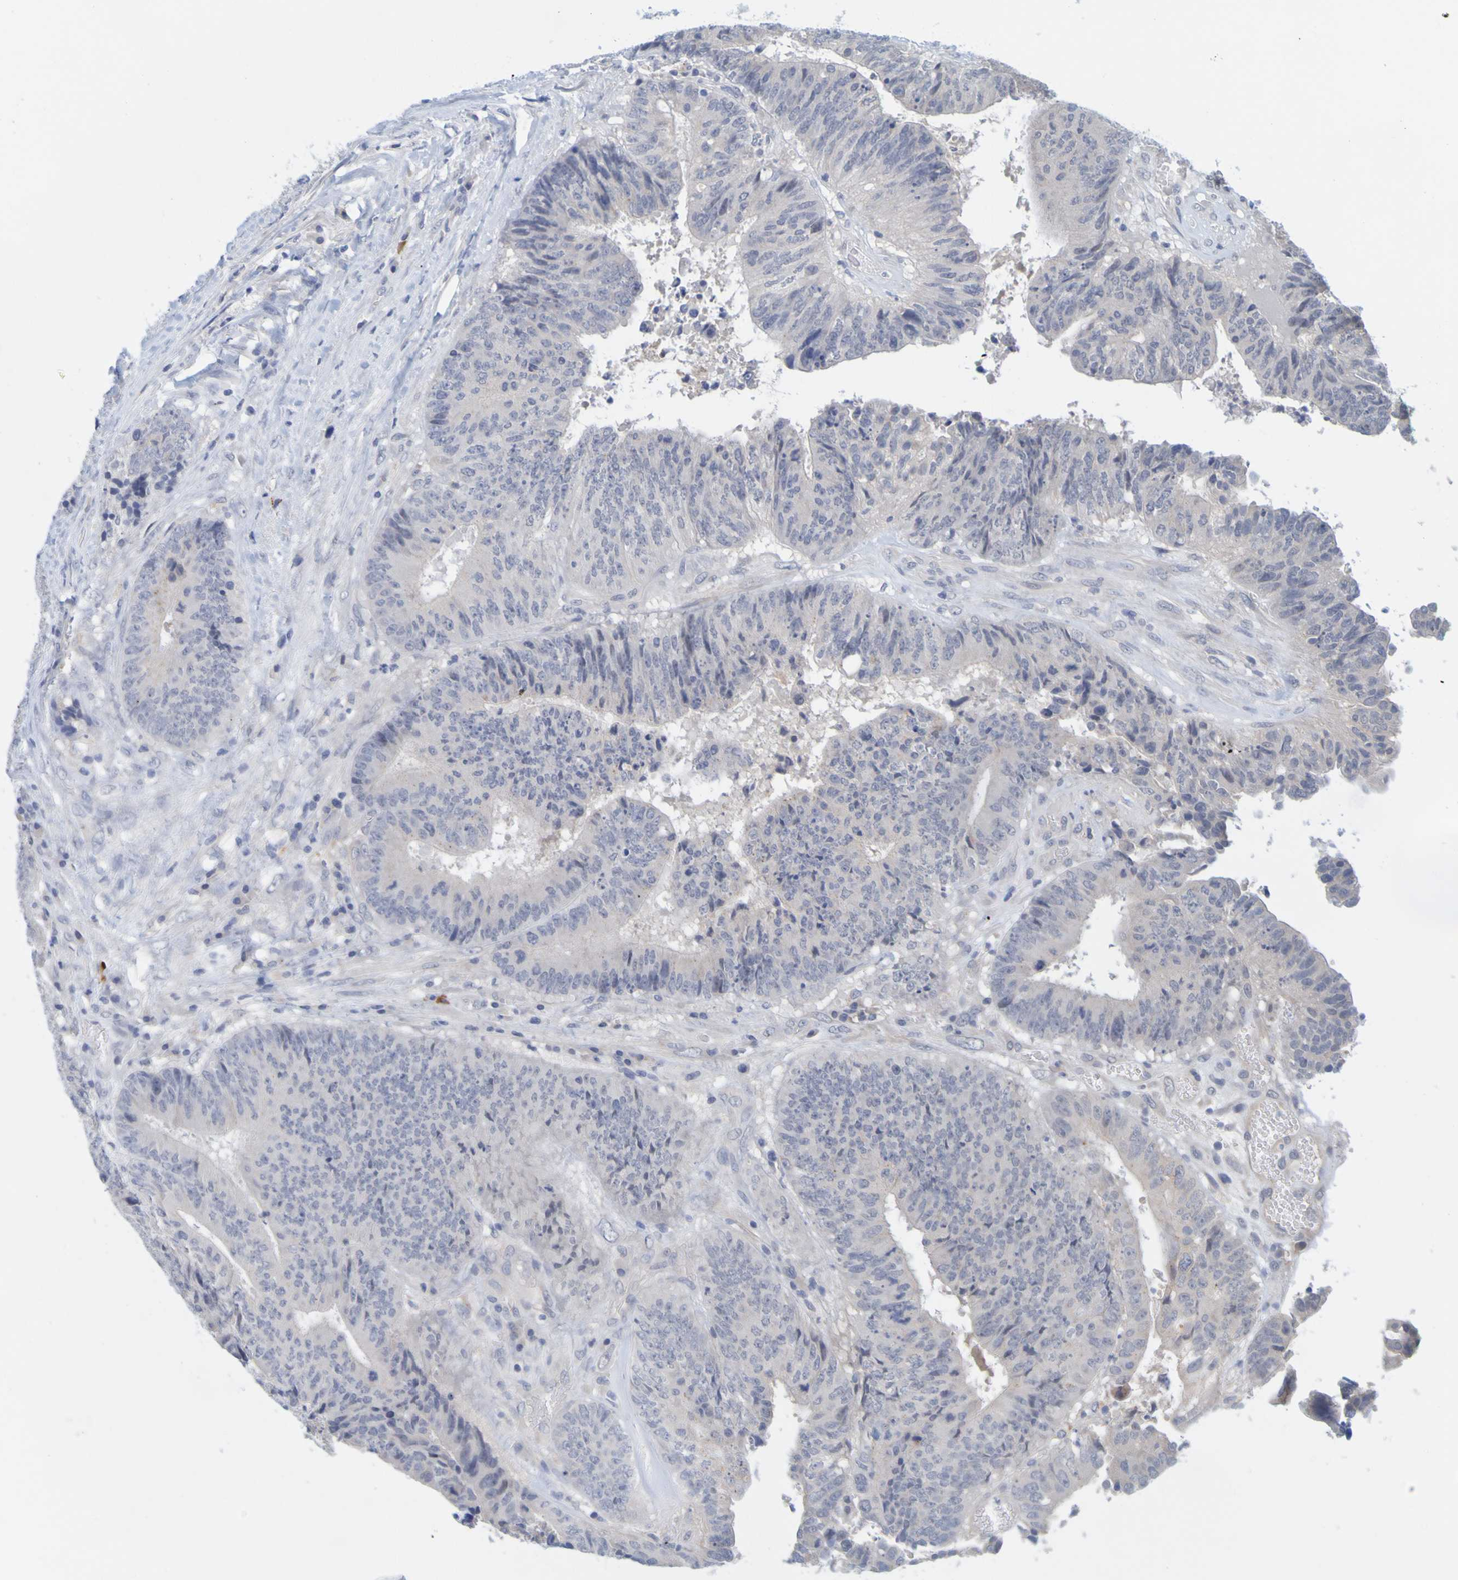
{"staining": {"intensity": "negative", "quantity": "none", "location": "none"}, "tissue": "colorectal cancer", "cell_type": "Tumor cells", "image_type": "cancer", "snomed": [{"axis": "morphology", "description": "Adenocarcinoma, NOS"}, {"axis": "topography", "description": "Rectum"}], "caption": "This histopathology image is of colorectal adenocarcinoma stained with IHC to label a protein in brown with the nuclei are counter-stained blue. There is no staining in tumor cells.", "gene": "ENDOU", "patient": {"sex": "male", "age": 72}}